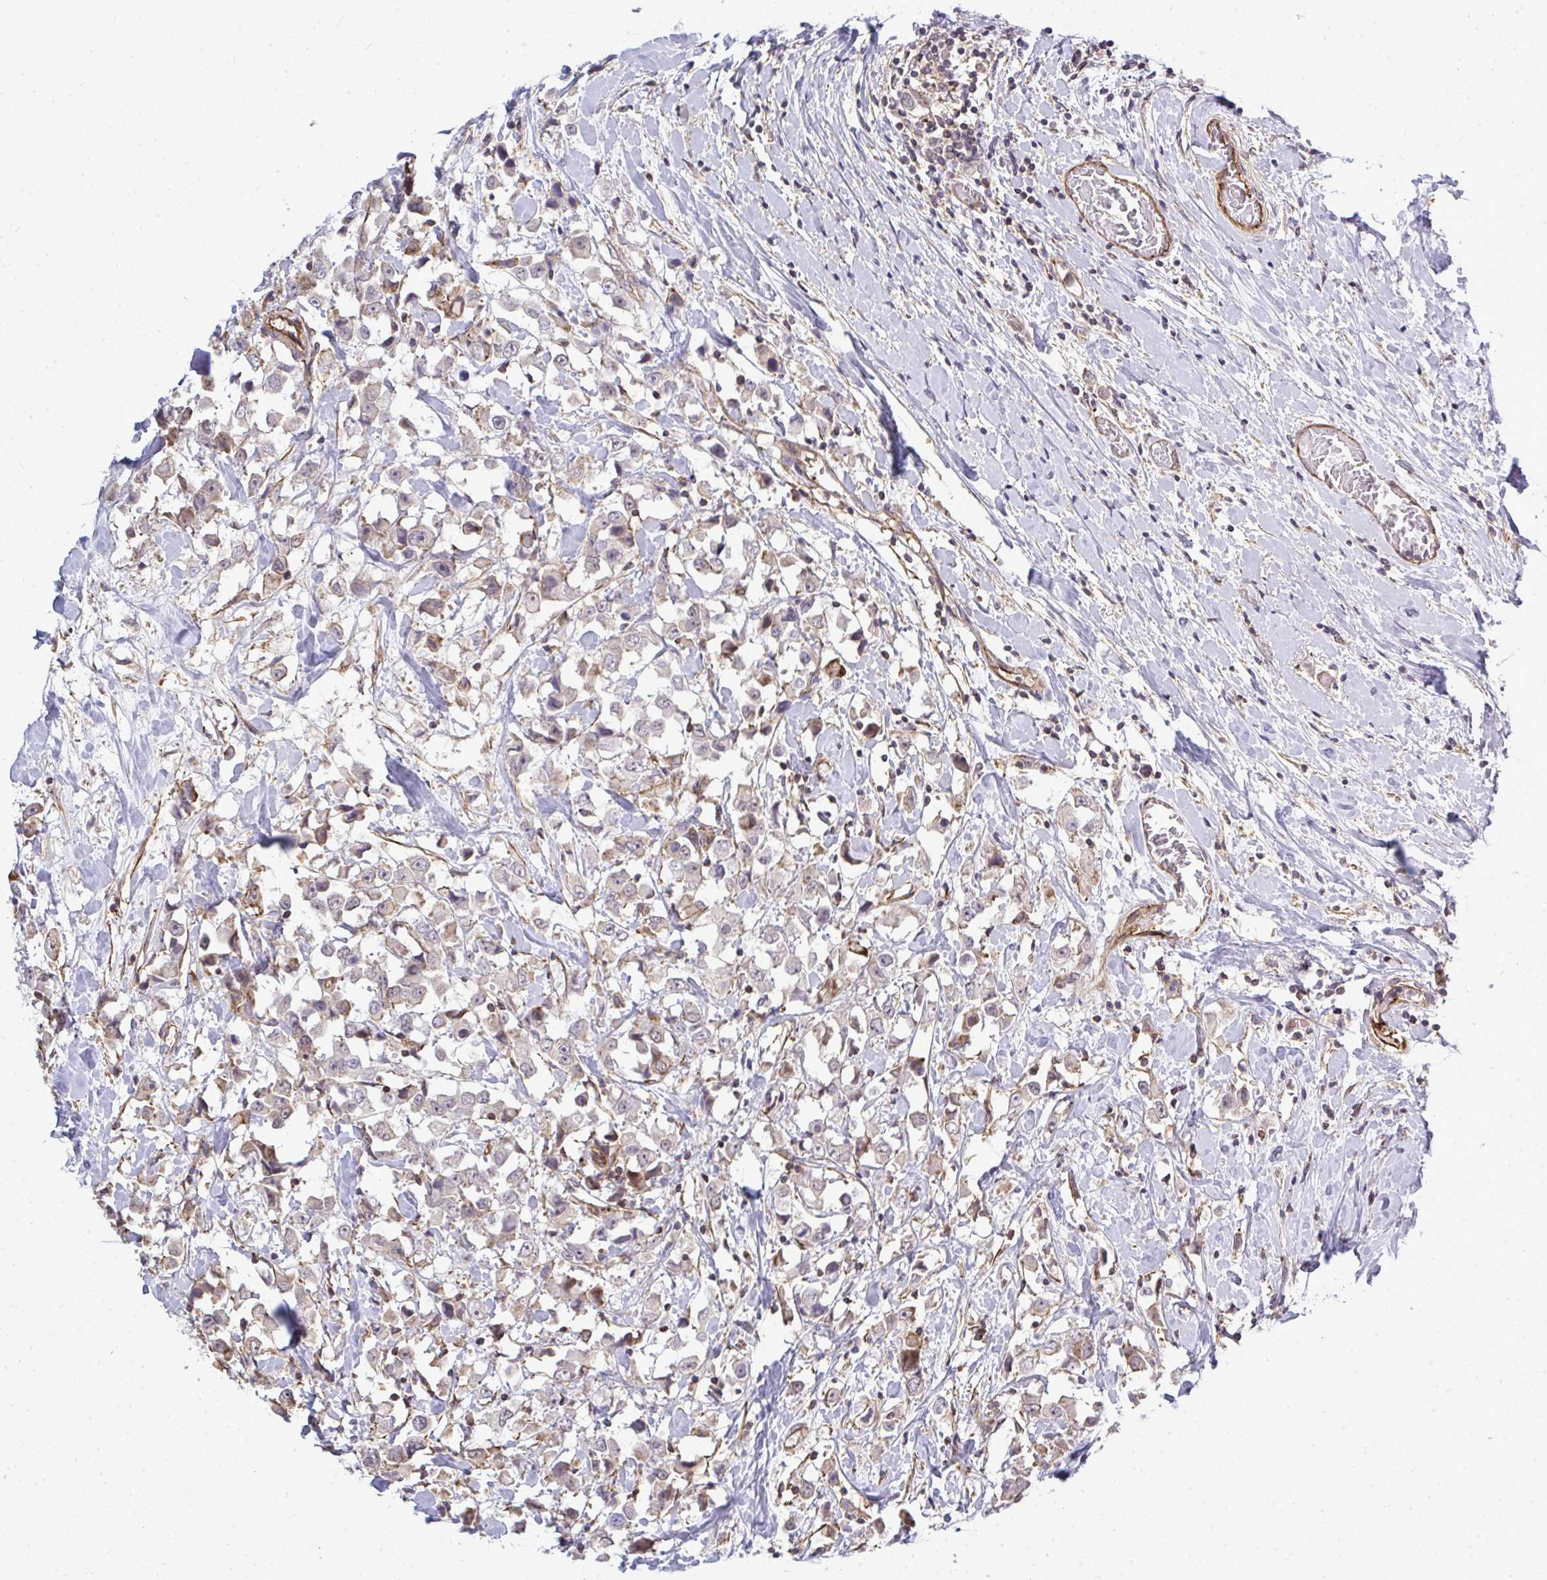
{"staining": {"intensity": "weak", "quantity": ">75%", "location": "cytoplasmic/membranous"}, "tissue": "breast cancer", "cell_type": "Tumor cells", "image_type": "cancer", "snomed": [{"axis": "morphology", "description": "Duct carcinoma"}, {"axis": "topography", "description": "Breast"}], "caption": "IHC photomicrograph of breast cancer stained for a protein (brown), which displays low levels of weak cytoplasmic/membranous expression in approximately >75% of tumor cells.", "gene": "FUT10", "patient": {"sex": "female", "age": 61}}